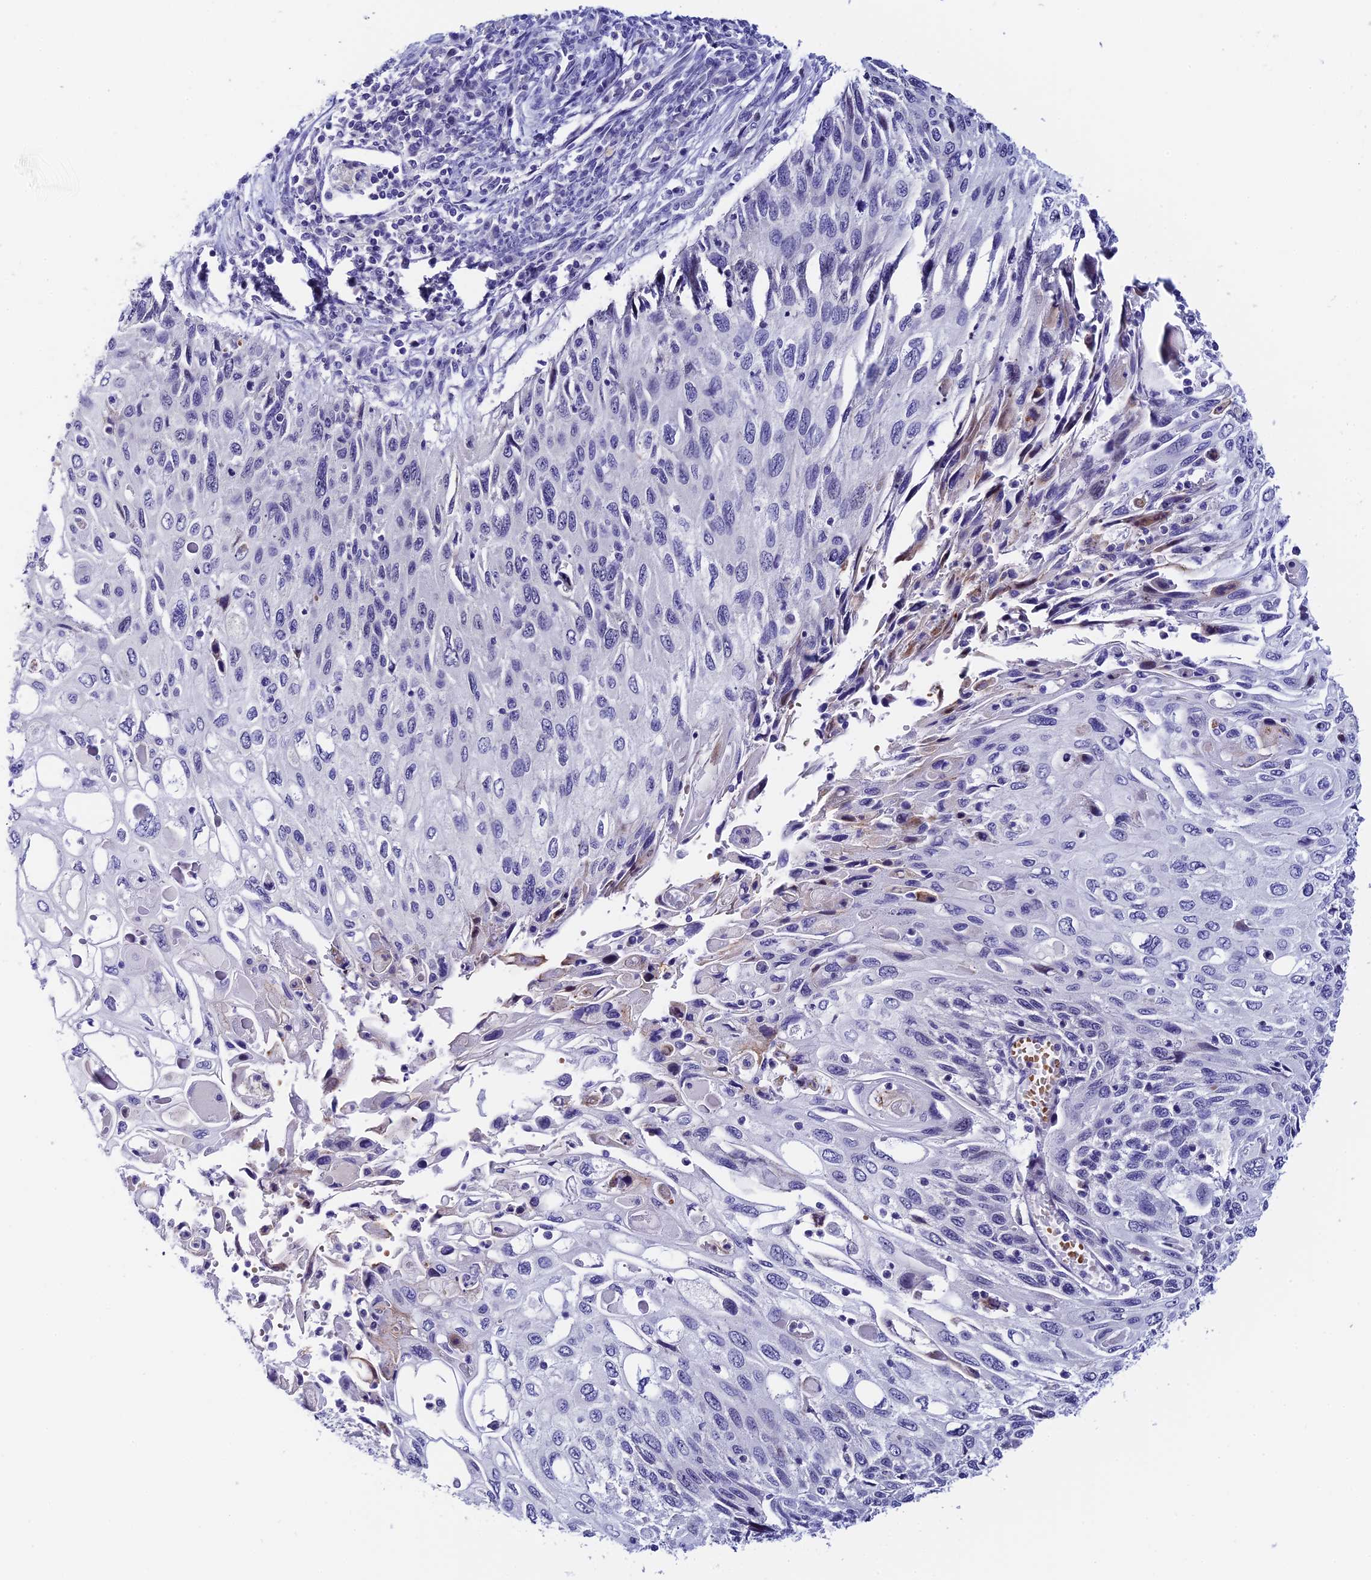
{"staining": {"intensity": "negative", "quantity": "none", "location": "none"}, "tissue": "cervical cancer", "cell_type": "Tumor cells", "image_type": "cancer", "snomed": [{"axis": "morphology", "description": "Squamous cell carcinoma, NOS"}, {"axis": "topography", "description": "Cervix"}], "caption": "This is an immunohistochemistry (IHC) histopathology image of squamous cell carcinoma (cervical). There is no staining in tumor cells.", "gene": "RASGEF1B", "patient": {"sex": "female", "age": 70}}